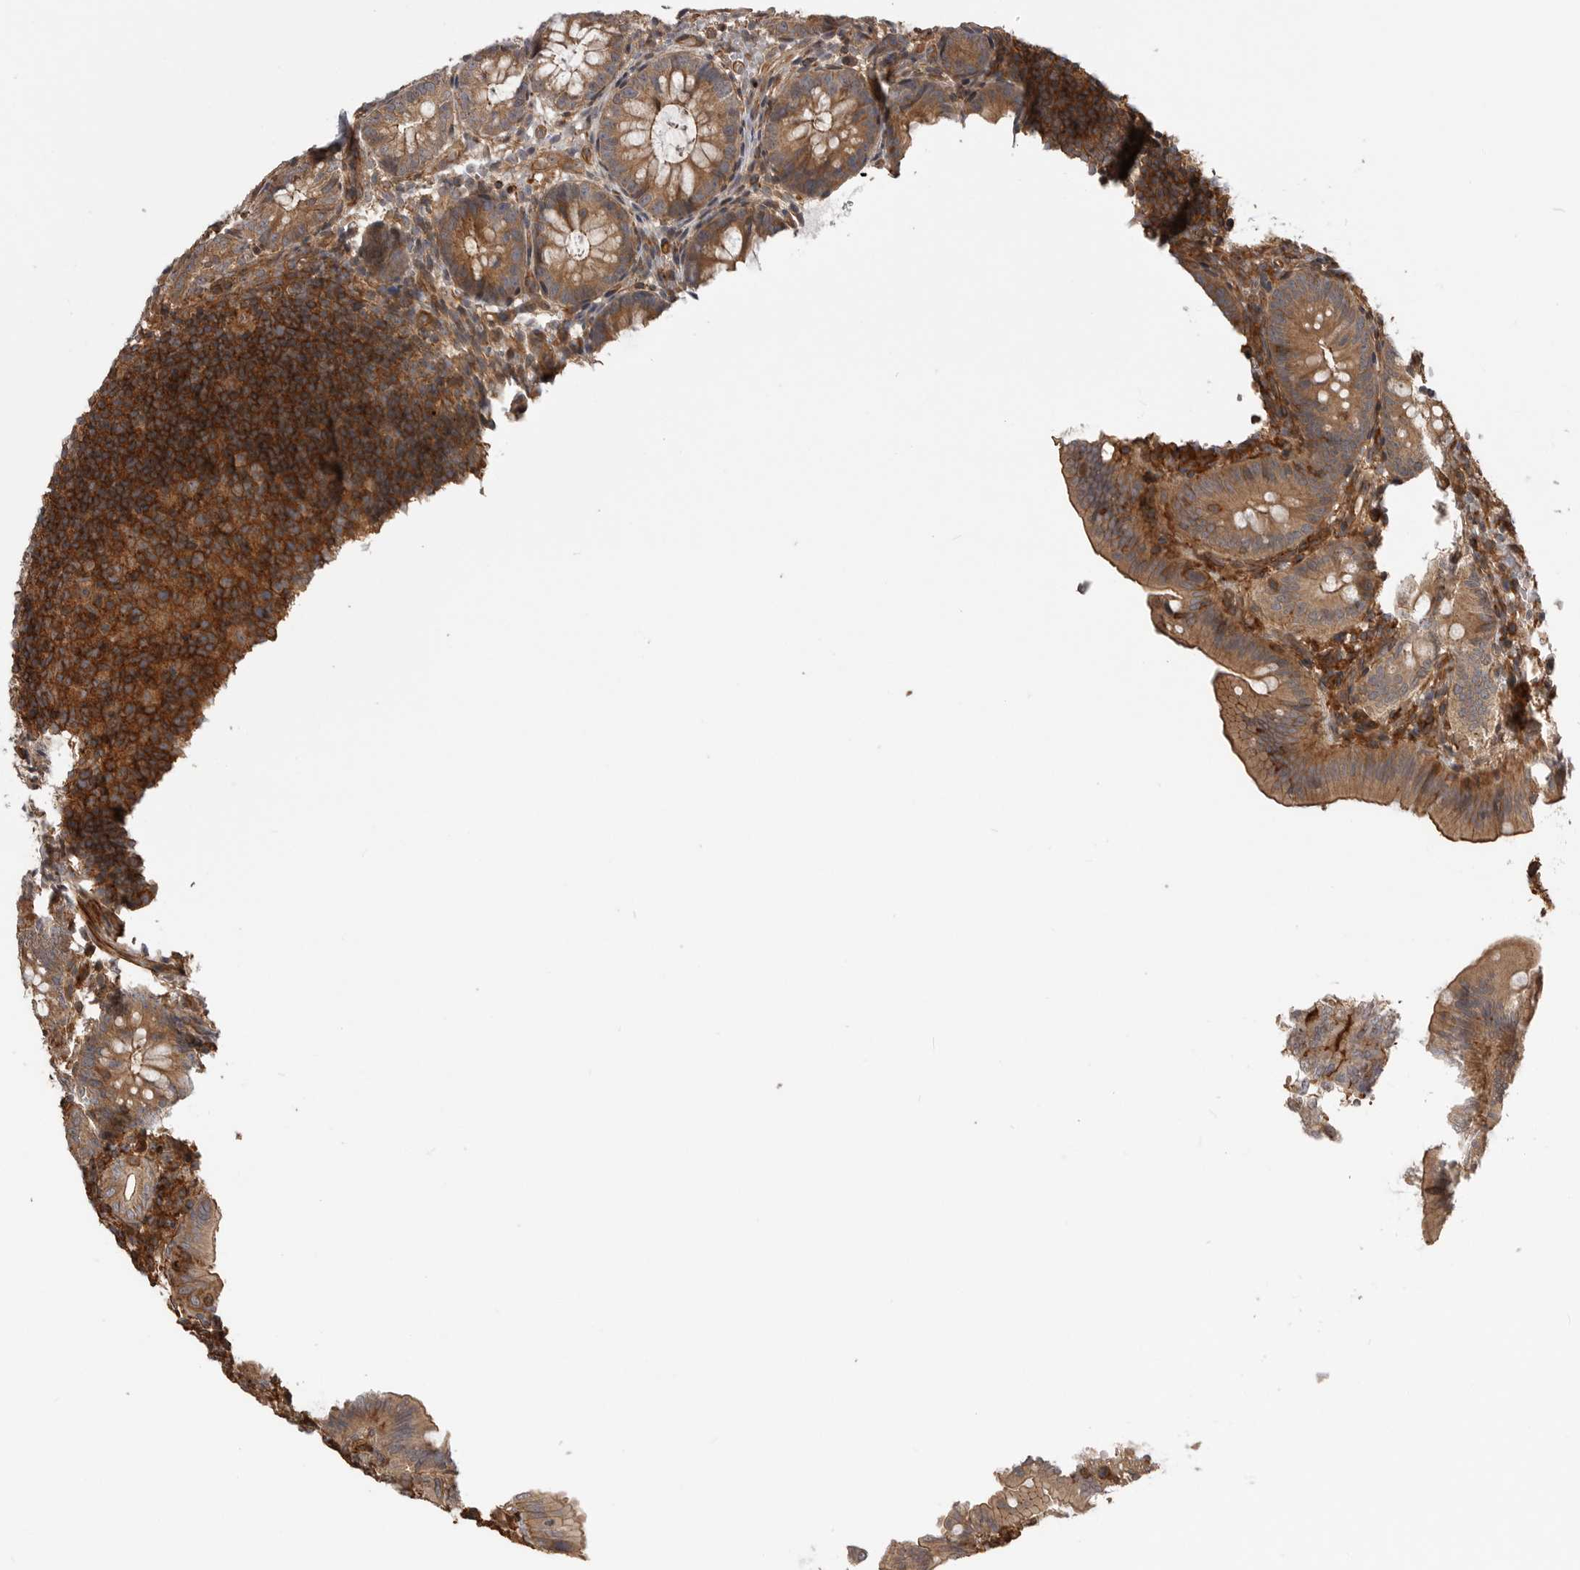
{"staining": {"intensity": "moderate", "quantity": ">75%", "location": "cytoplasmic/membranous"}, "tissue": "appendix", "cell_type": "Glandular cells", "image_type": "normal", "snomed": [{"axis": "morphology", "description": "Normal tissue, NOS"}, {"axis": "topography", "description": "Appendix"}], "caption": "Protein staining reveals moderate cytoplasmic/membranous staining in approximately >75% of glandular cells in unremarkable appendix. (DAB IHC, brown staining for protein, blue staining for nuclei).", "gene": "TRIM56", "patient": {"sex": "male", "age": 1}}